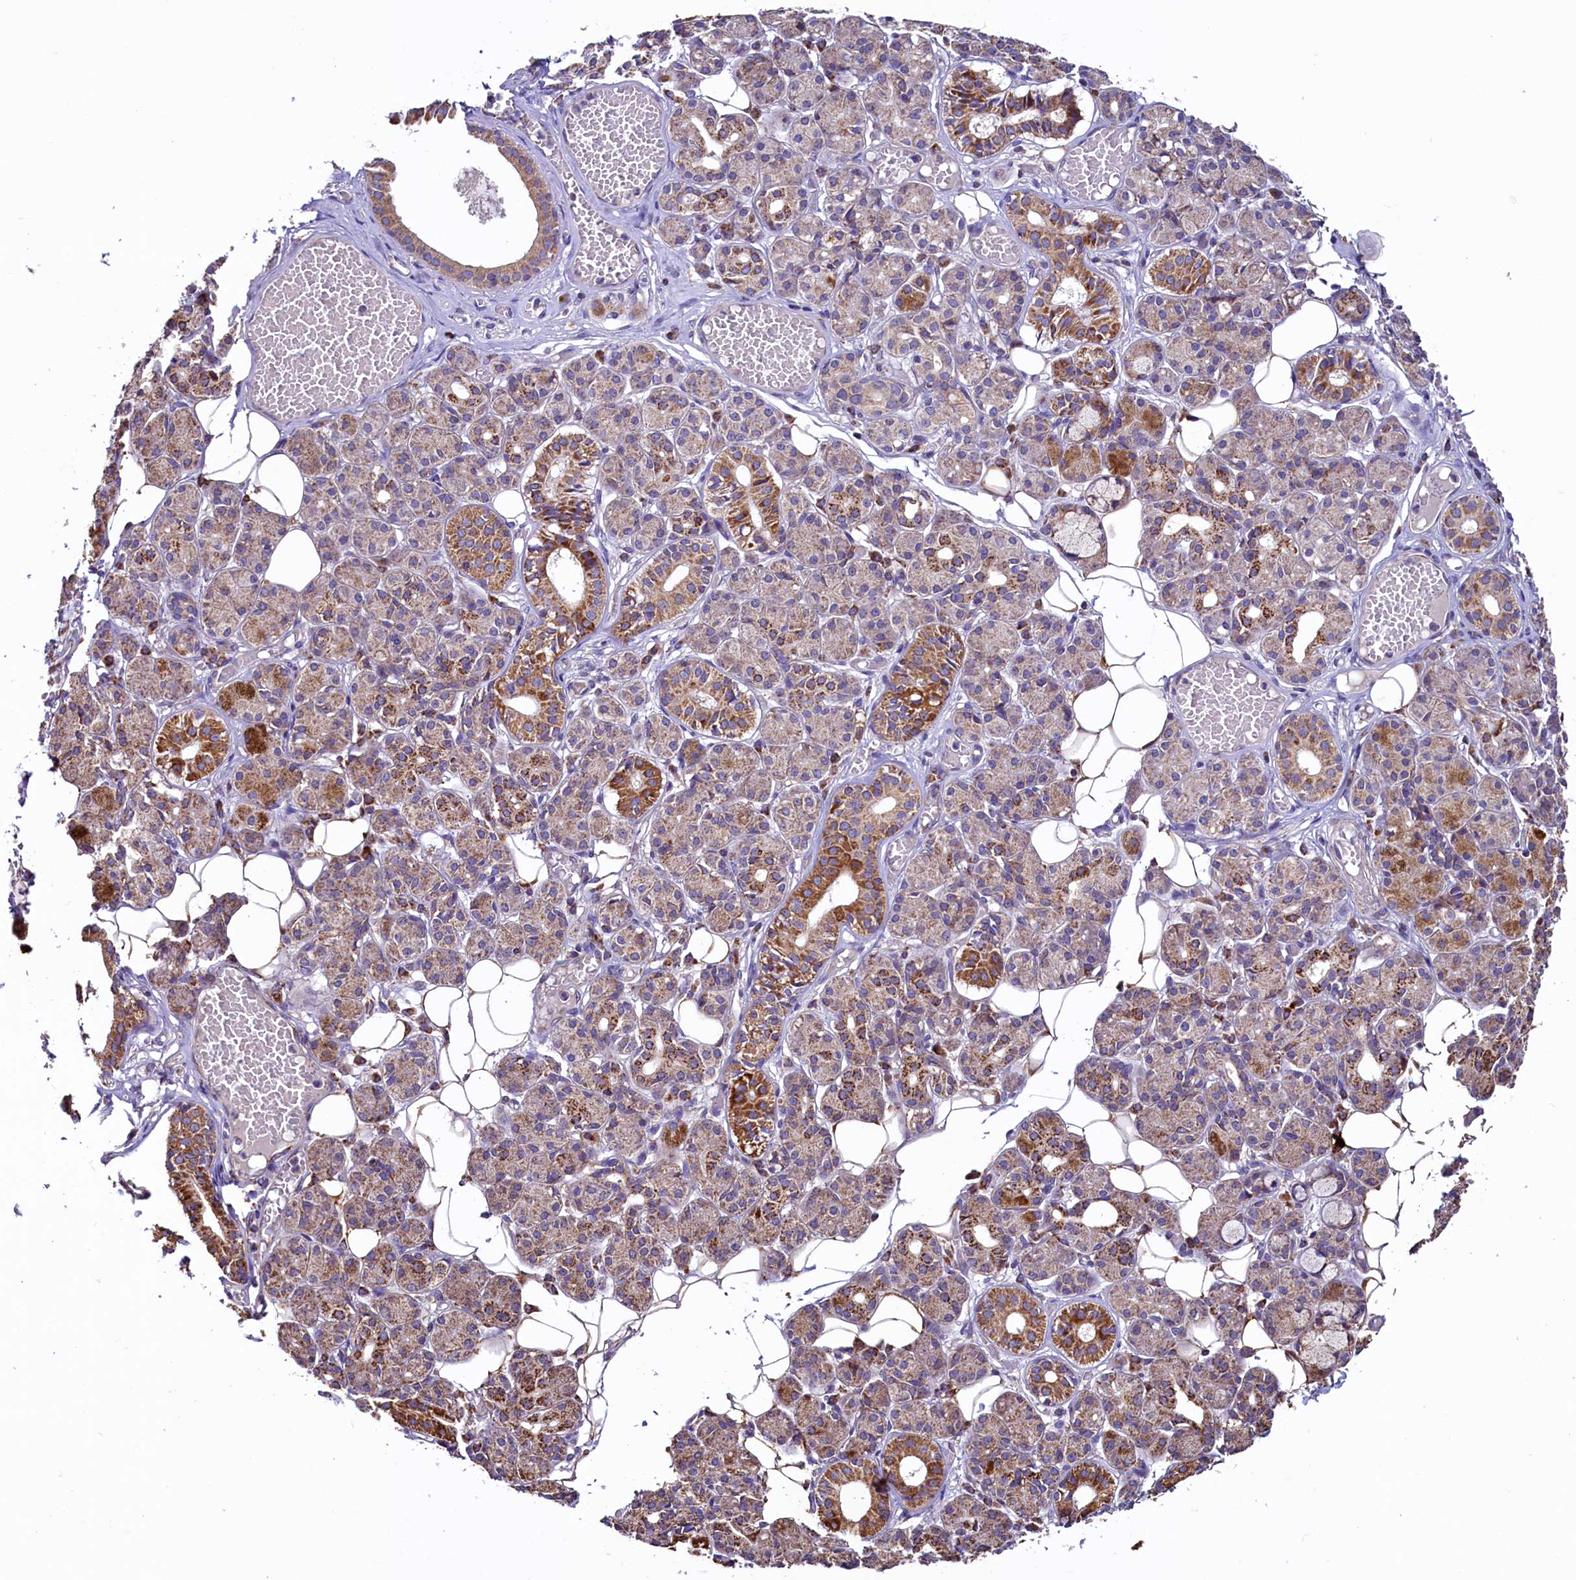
{"staining": {"intensity": "moderate", "quantity": "25%-75%", "location": "cytoplasmic/membranous"}, "tissue": "salivary gland", "cell_type": "Glandular cells", "image_type": "normal", "snomed": [{"axis": "morphology", "description": "Normal tissue, NOS"}, {"axis": "topography", "description": "Salivary gland"}], "caption": "A photomicrograph of human salivary gland stained for a protein shows moderate cytoplasmic/membranous brown staining in glandular cells.", "gene": "STARD5", "patient": {"sex": "male", "age": 63}}